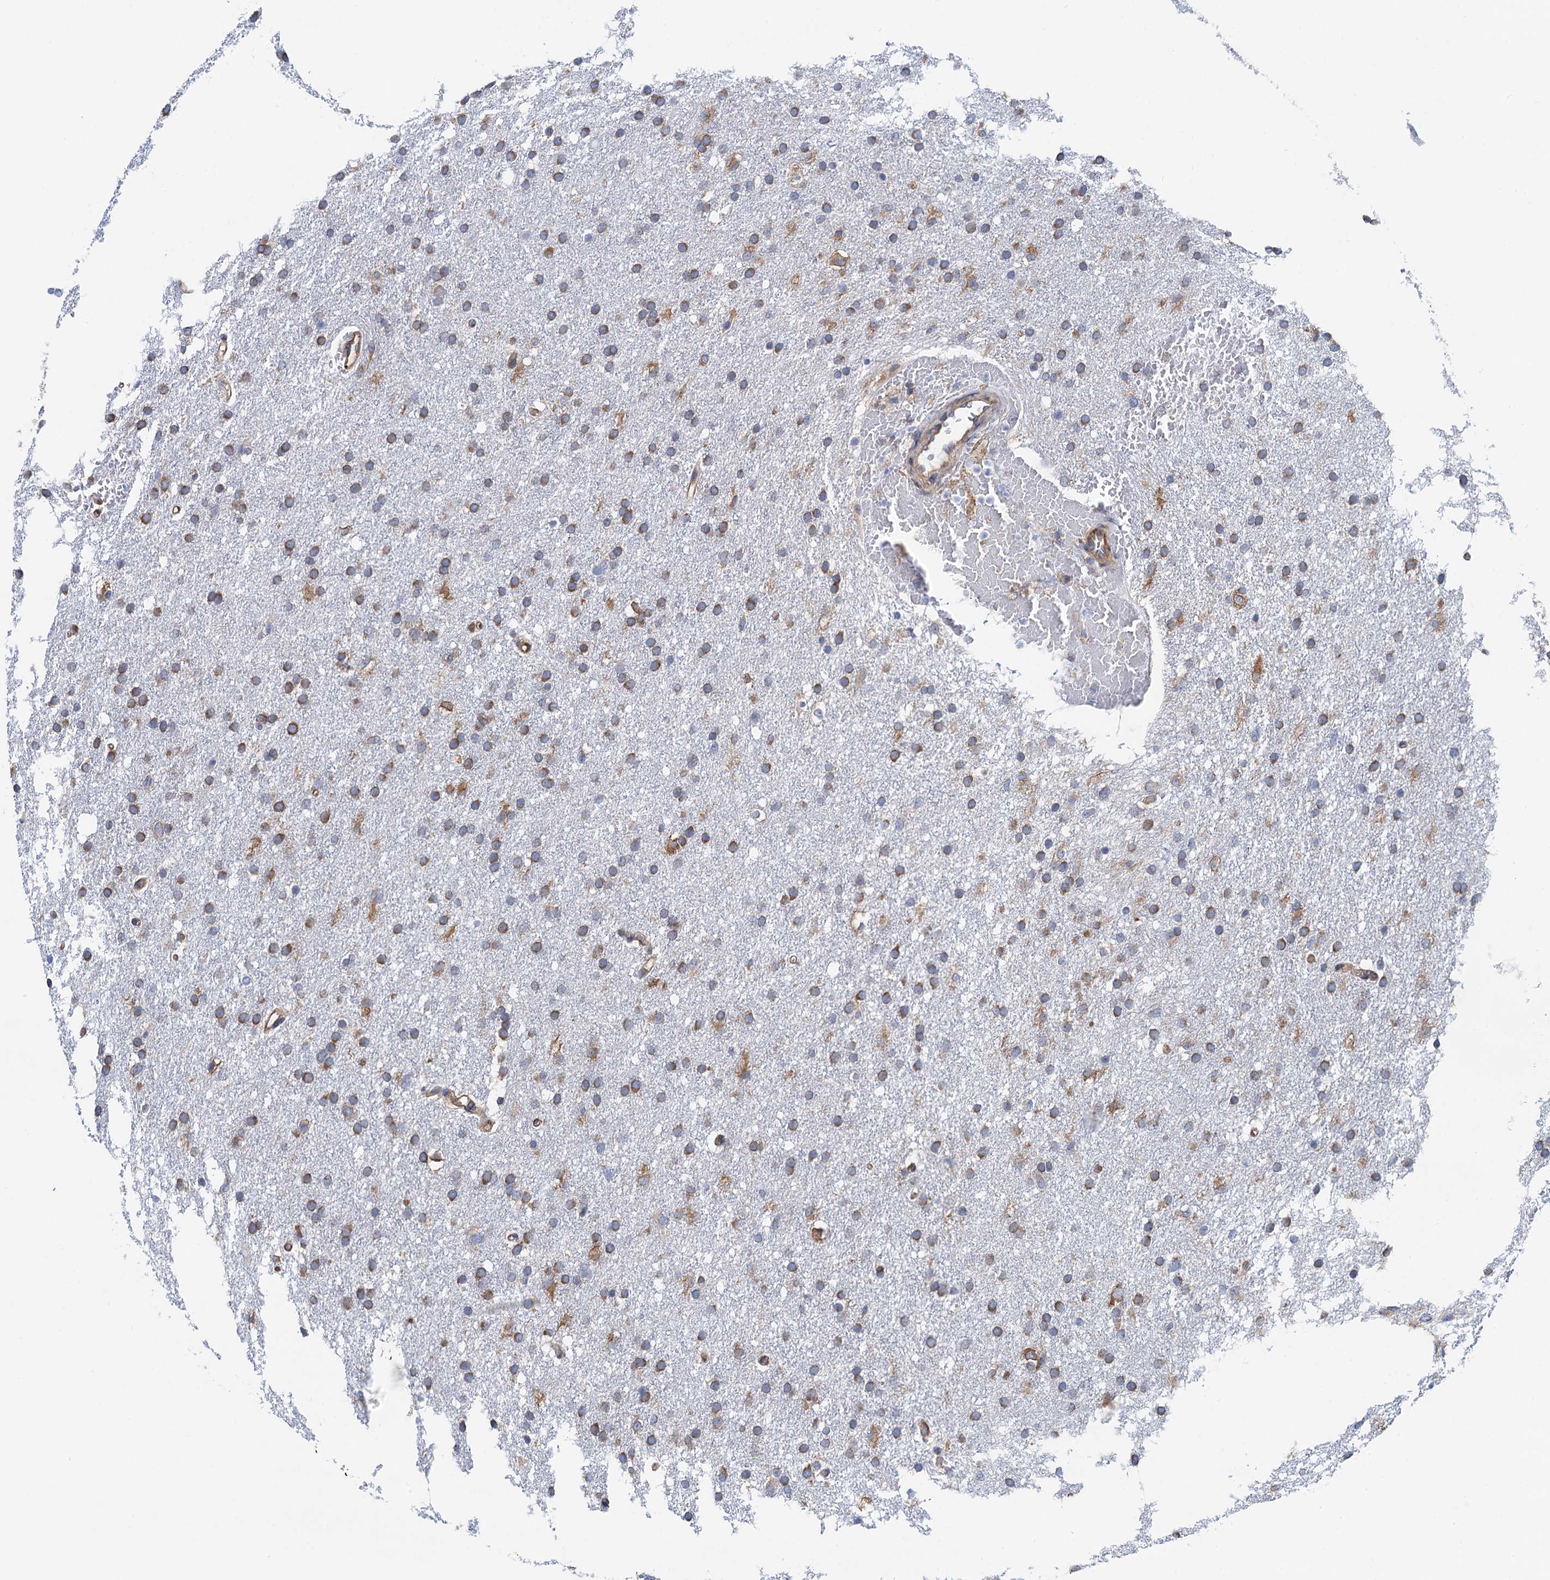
{"staining": {"intensity": "moderate", "quantity": ">75%", "location": "cytoplasmic/membranous"}, "tissue": "glioma", "cell_type": "Tumor cells", "image_type": "cancer", "snomed": [{"axis": "morphology", "description": "Glioma, malignant, High grade"}, {"axis": "topography", "description": "Cerebral cortex"}], "caption": "High-magnification brightfield microscopy of glioma stained with DAB (3,3'-diaminobenzidine) (brown) and counterstained with hematoxylin (blue). tumor cells exhibit moderate cytoplasmic/membranous expression is identified in about>75% of cells.", "gene": "SLC12A7", "patient": {"sex": "female", "age": 36}}